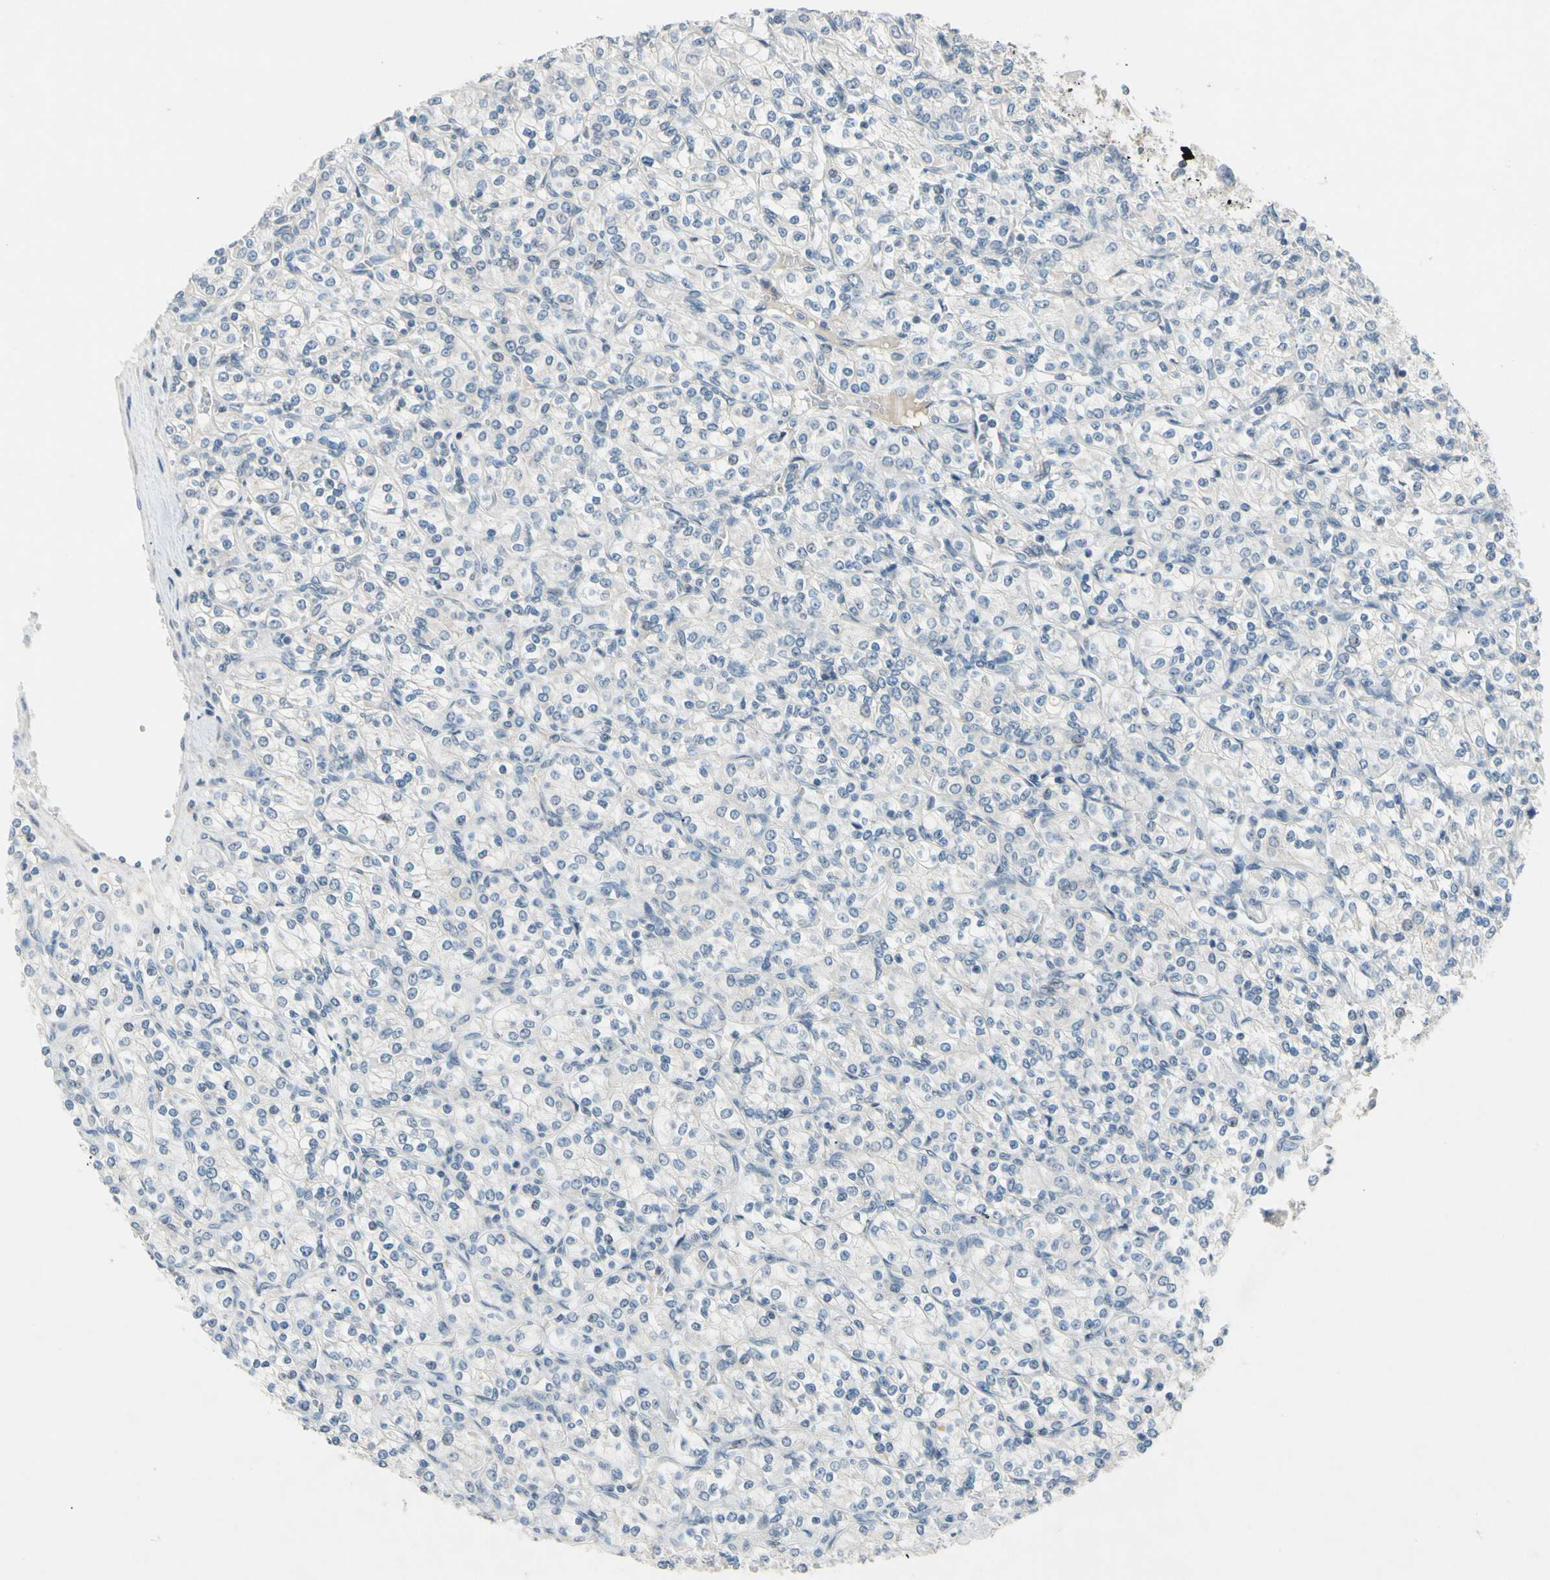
{"staining": {"intensity": "negative", "quantity": "none", "location": "none"}, "tissue": "renal cancer", "cell_type": "Tumor cells", "image_type": "cancer", "snomed": [{"axis": "morphology", "description": "Adenocarcinoma, NOS"}, {"axis": "topography", "description": "Kidney"}], "caption": "High power microscopy image of an IHC histopathology image of renal adenocarcinoma, revealing no significant staining in tumor cells.", "gene": "PIP5K1B", "patient": {"sex": "male", "age": 77}}